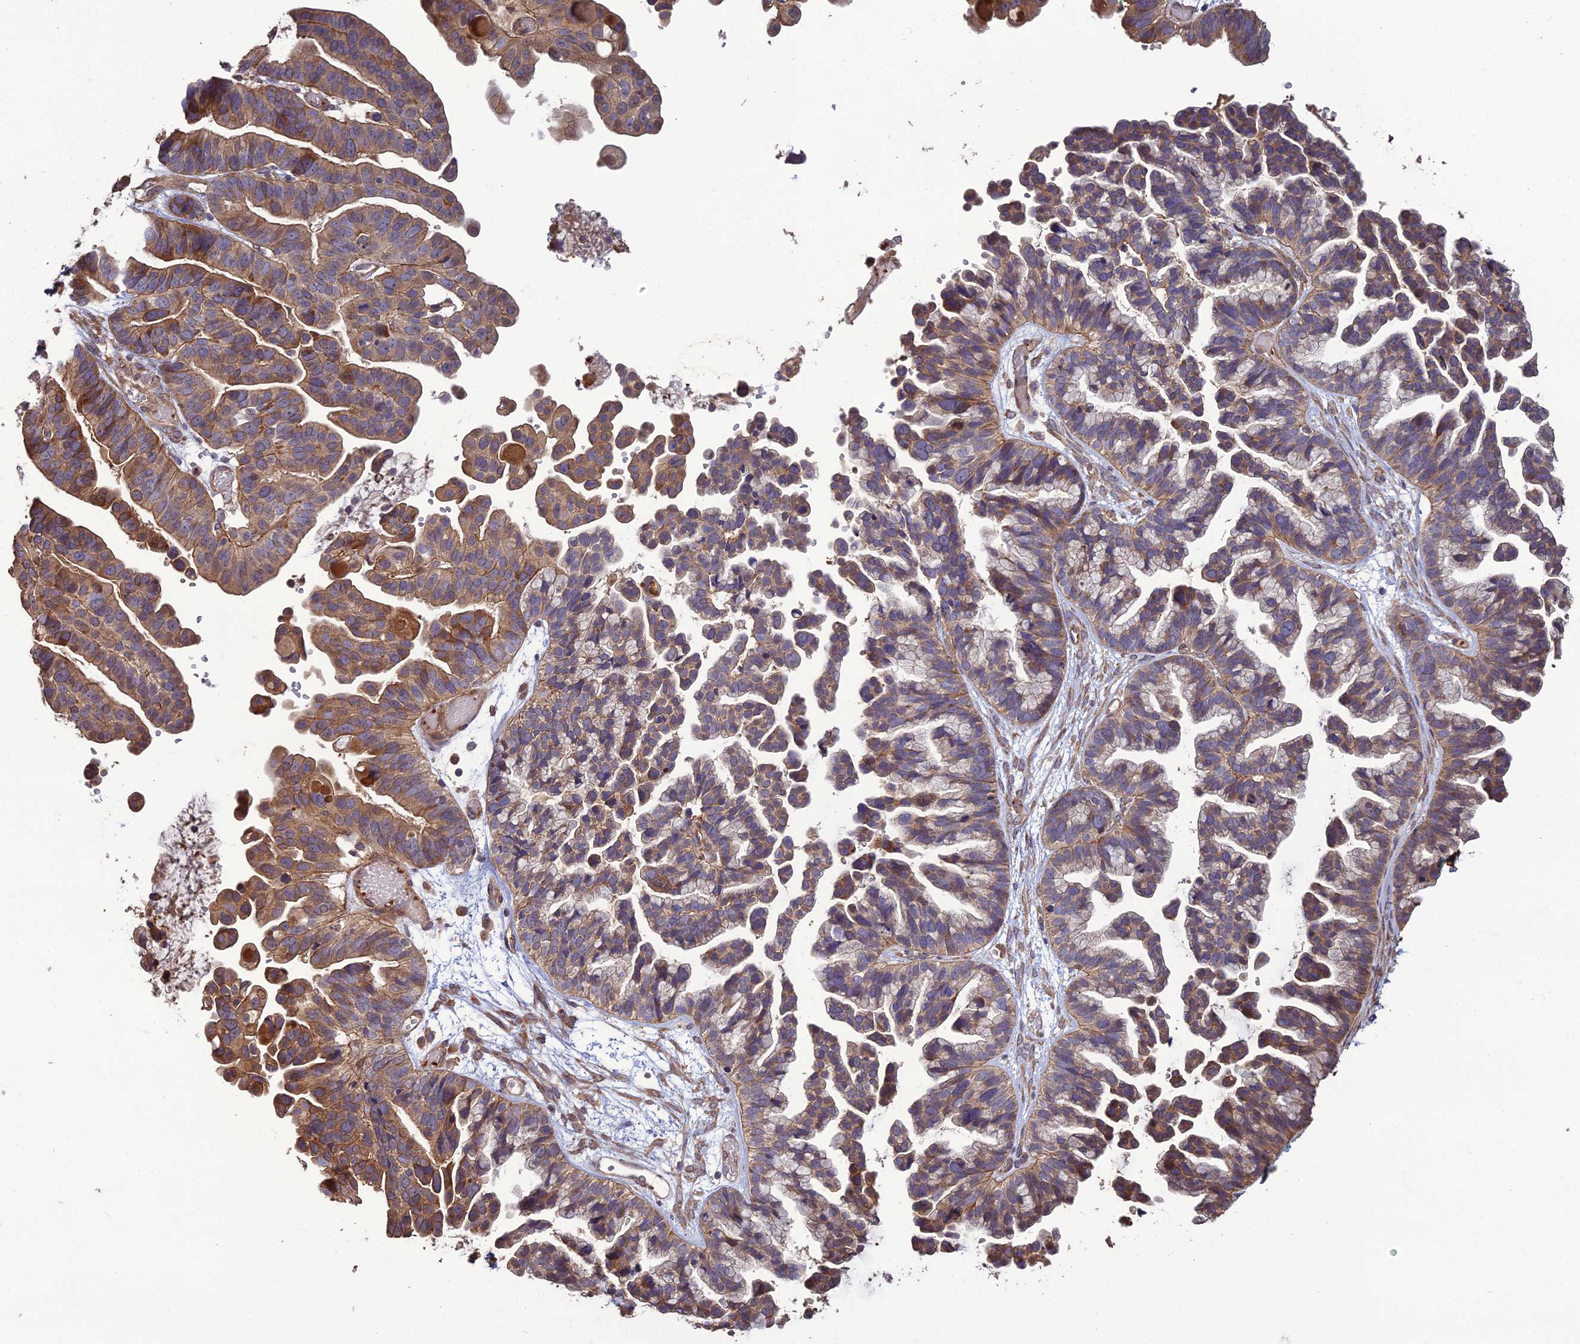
{"staining": {"intensity": "moderate", "quantity": ">75%", "location": "cytoplasmic/membranous"}, "tissue": "ovarian cancer", "cell_type": "Tumor cells", "image_type": "cancer", "snomed": [{"axis": "morphology", "description": "Cystadenocarcinoma, serous, NOS"}, {"axis": "topography", "description": "Ovary"}], "caption": "Protein expression analysis of human ovarian cancer (serous cystadenocarcinoma) reveals moderate cytoplasmic/membranous positivity in about >75% of tumor cells.", "gene": "ATP6V0A2", "patient": {"sex": "female", "age": 56}}